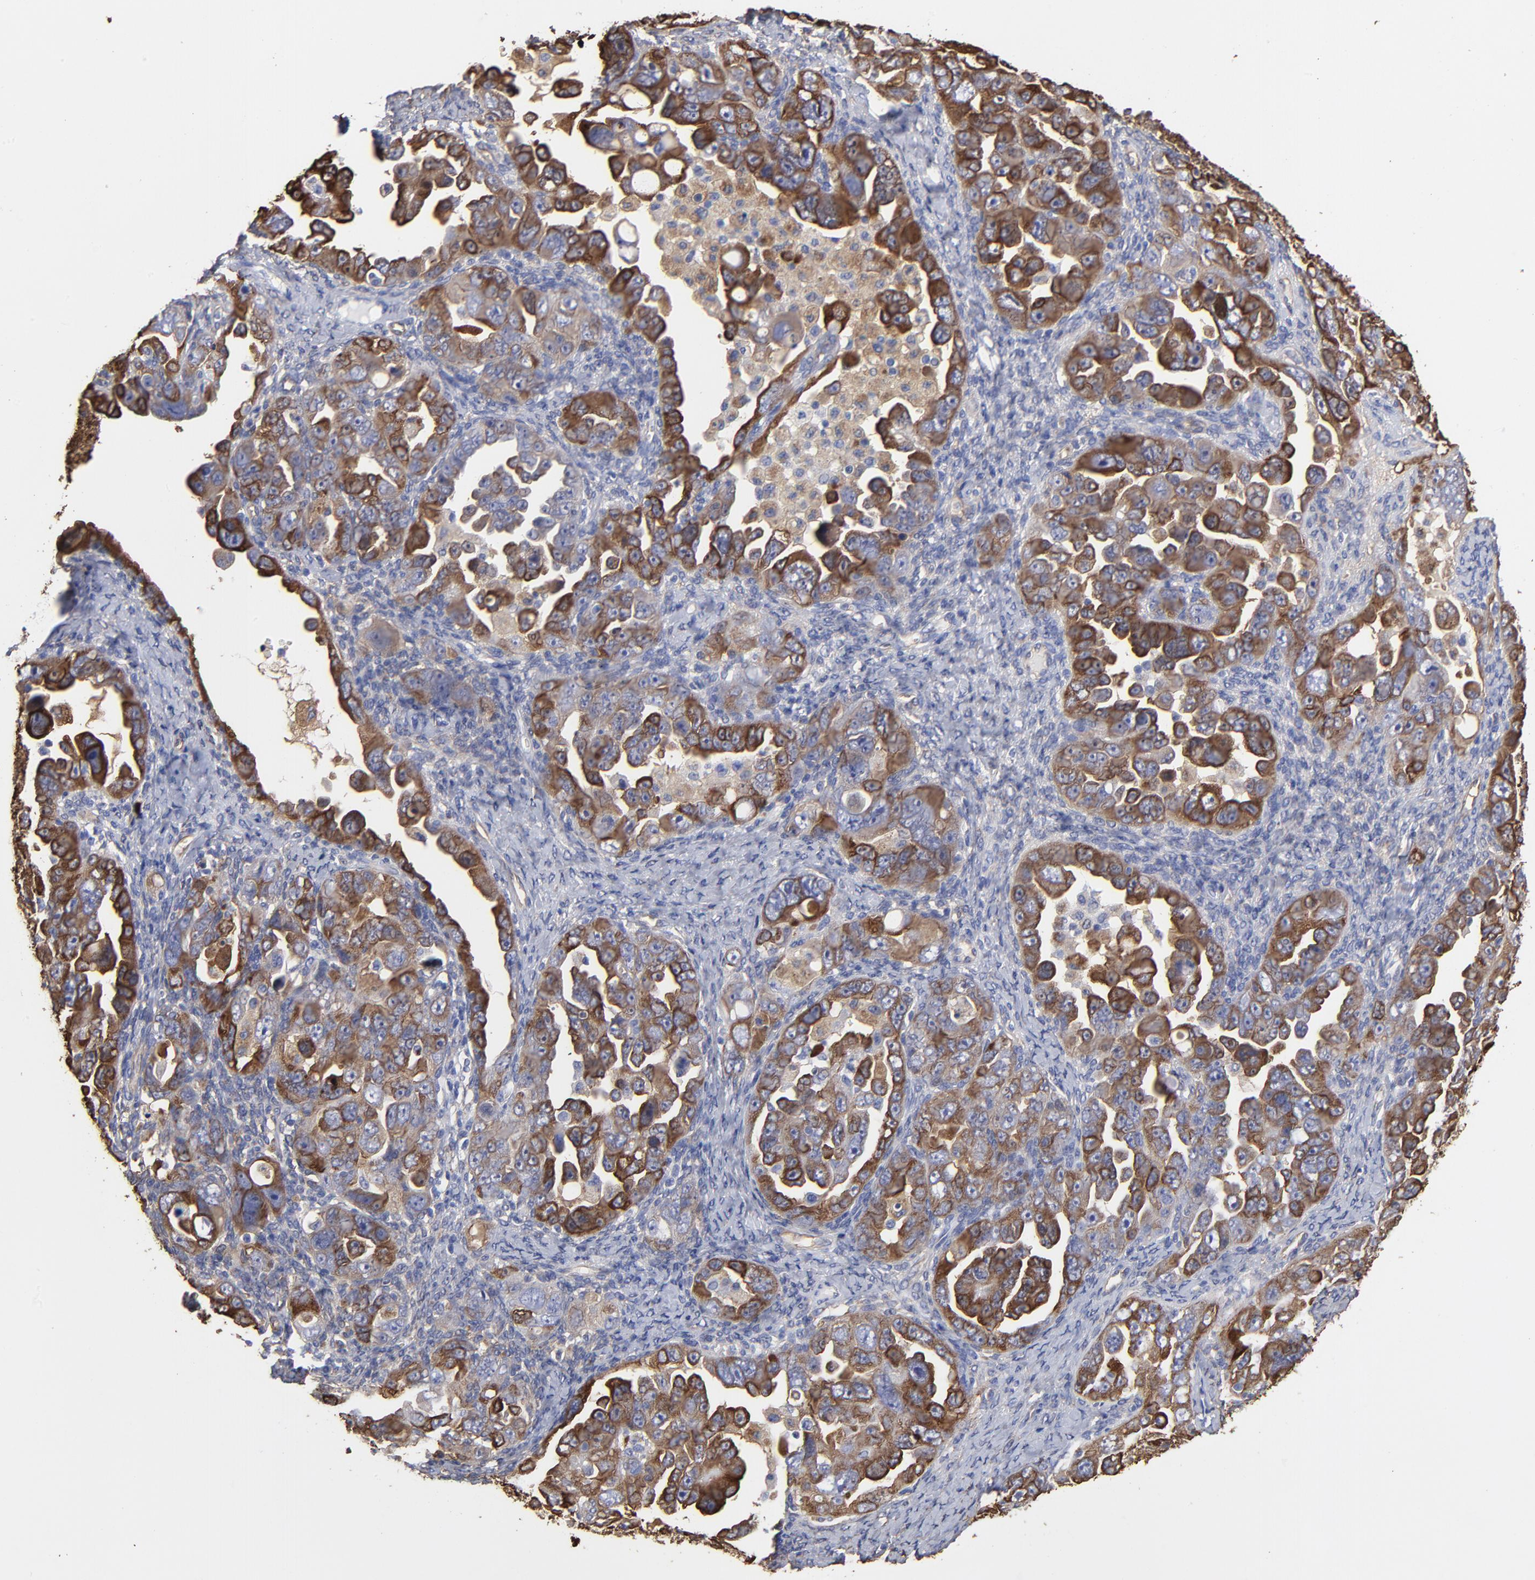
{"staining": {"intensity": "strong", "quantity": "25%-75%", "location": "cytoplasmic/membranous"}, "tissue": "ovarian cancer", "cell_type": "Tumor cells", "image_type": "cancer", "snomed": [{"axis": "morphology", "description": "Cystadenocarcinoma, serous, NOS"}, {"axis": "topography", "description": "Ovary"}], "caption": "This histopathology image demonstrates ovarian cancer stained with immunohistochemistry to label a protein in brown. The cytoplasmic/membranous of tumor cells show strong positivity for the protein. Nuclei are counter-stained blue.", "gene": "CILP", "patient": {"sex": "female", "age": 66}}